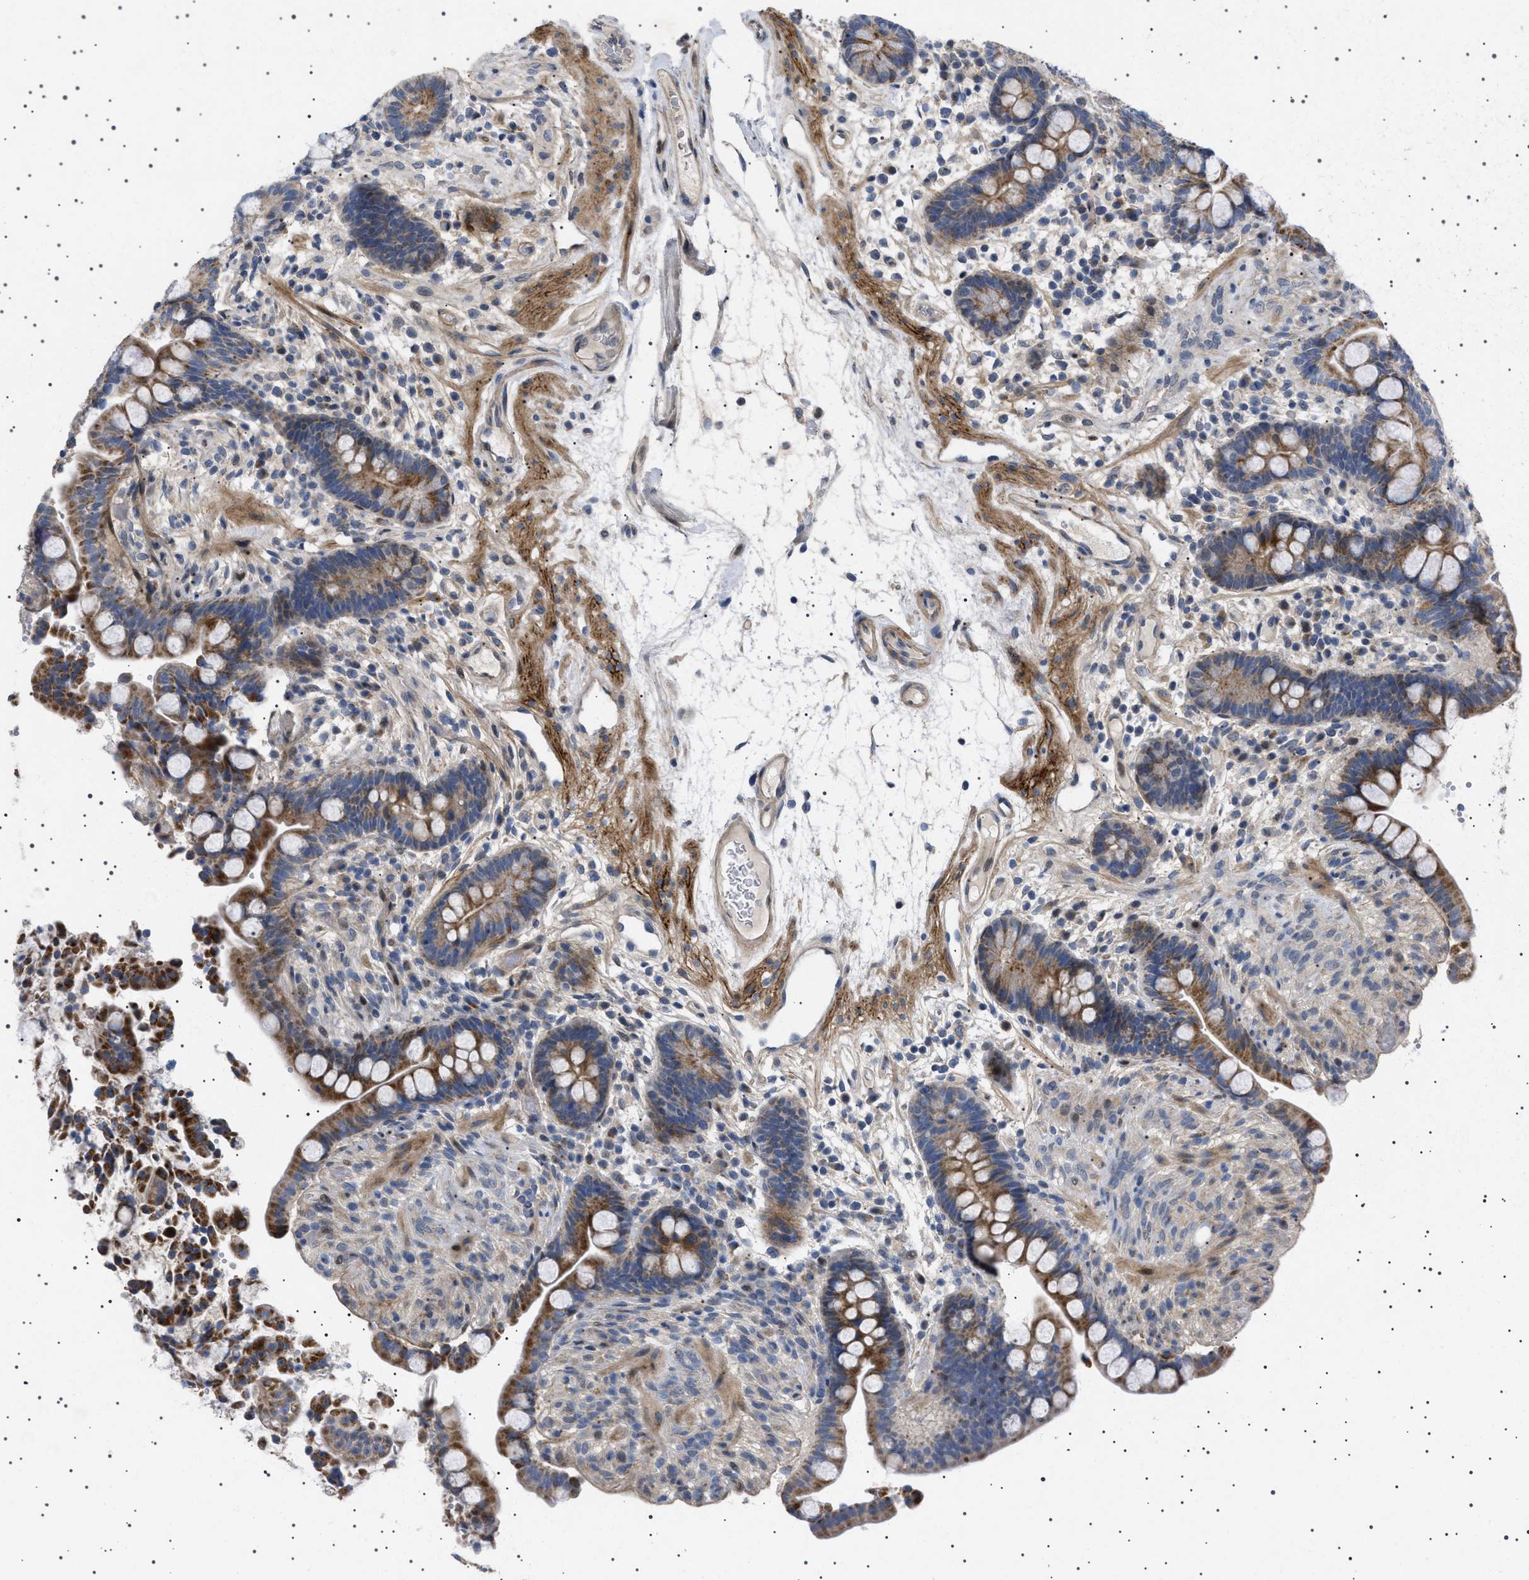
{"staining": {"intensity": "moderate", "quantity": ">75%", "location": "cytoplasmic/membranous"}, "tissue": "colon", "cell_type": "Endothelial cells", "image_type": "normal", "snomed": [{"axis": "morphology", "description": "Normal tissue, NOS"}, {"axis": "topography", "description": "Colon"}], "caption": "Moderate cytoplasmic/membranous expression for a protein is seen in approximately >75% of endothelial cells of unremarkable colon using immunohistochemistry.", "gene": "HTR1A", "patient": {"sex": "male", "age": 73}}